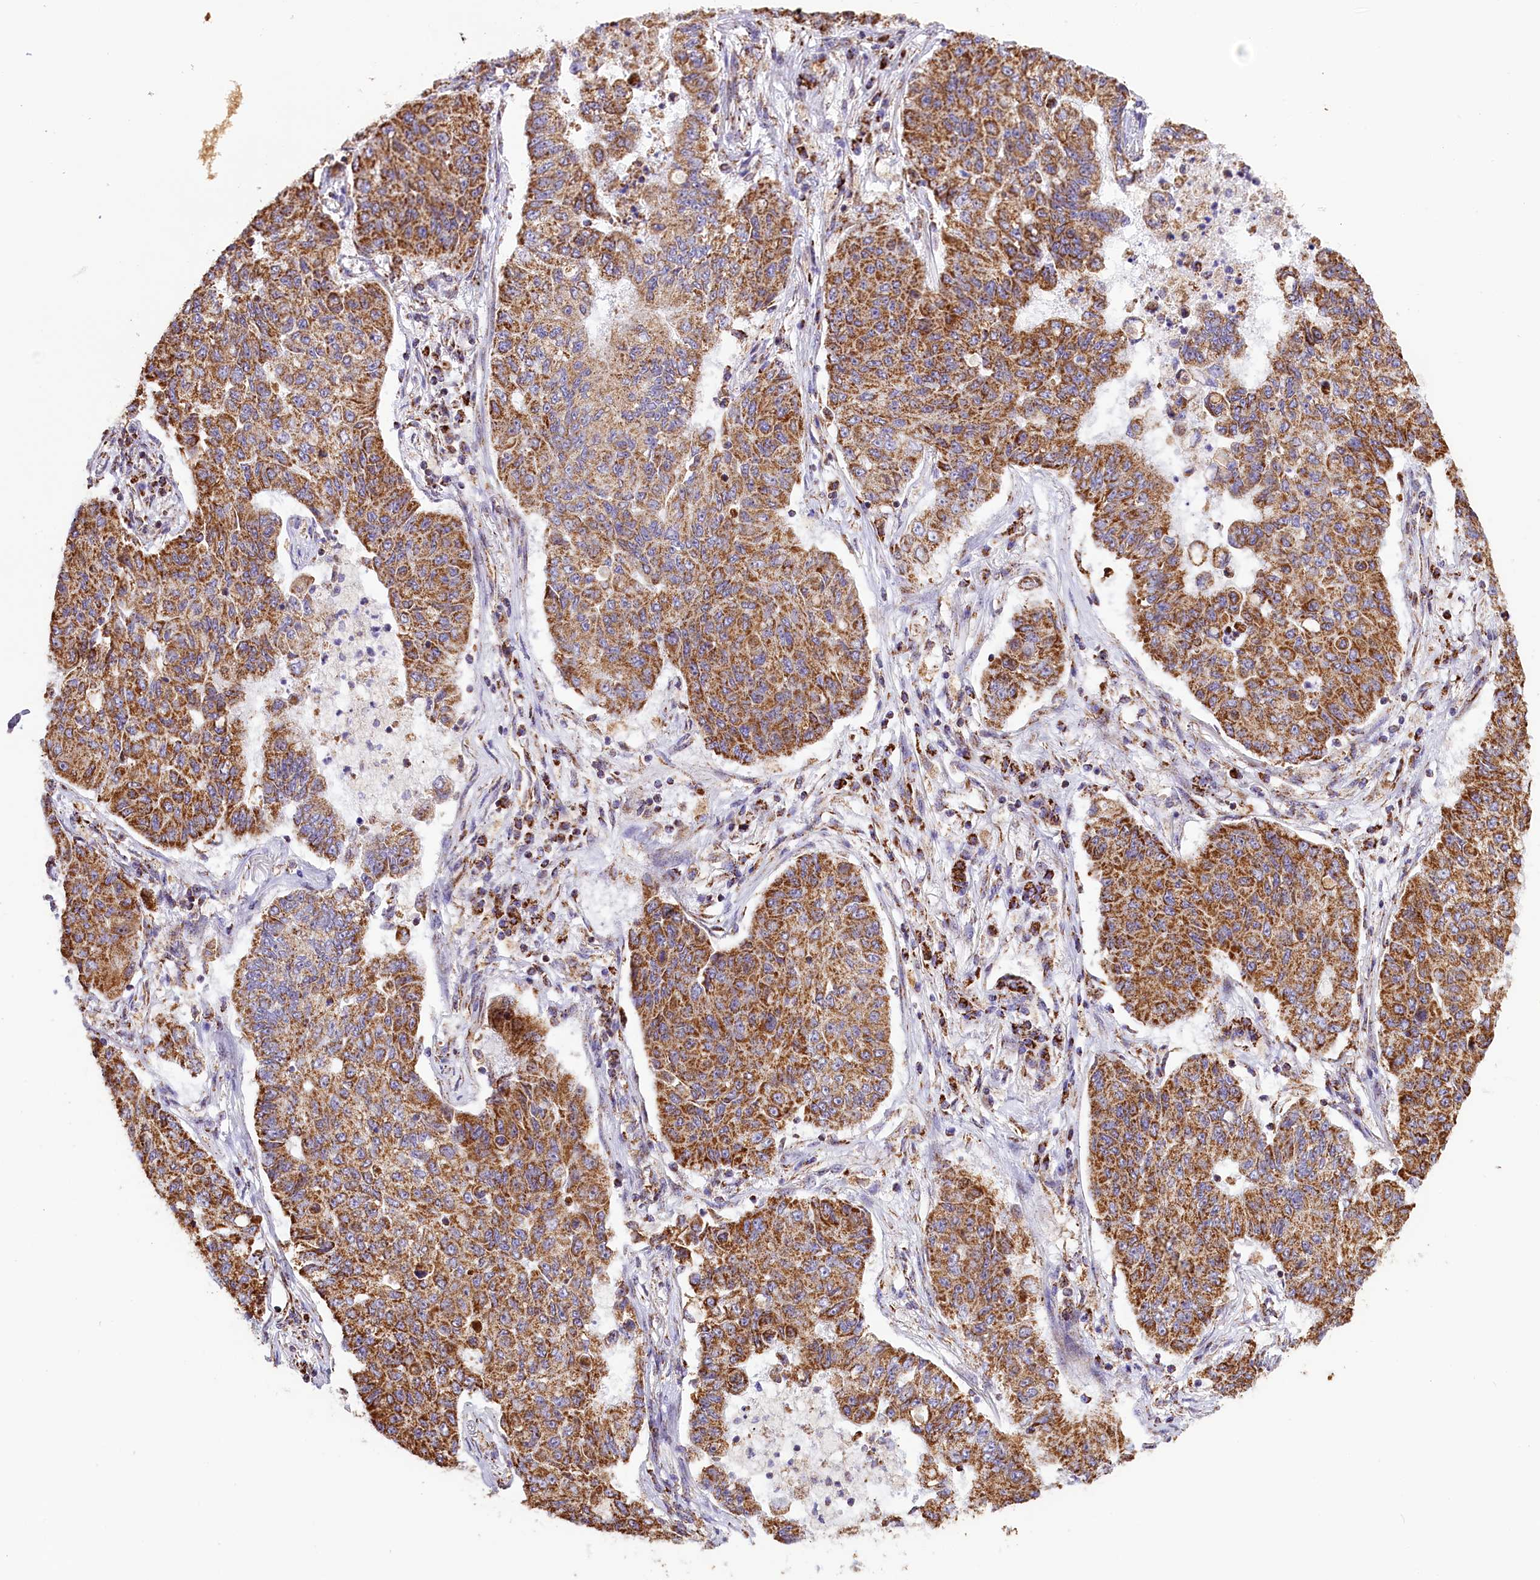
{"staining": {"intensity": "moderate", "quantity": ">75%", "location": "cytoplasmic/membranous"}, "tissue": "lung cancer", "cell_type": "Tumor cells", "image_type": "cancer", "snomed": [{"axis": "morphology", "description": "Squamous cell carcinoma, NOS"}, {"axis": "topography", "description": "Lung"}], "caption": "This photomicrograph exhibits IHC staining of lung cancer (squamous cell carcinoma), with medium moderate cytoplasmic/membranous expression in about >75% of tumor cells.", "gene": "NDUFA8", "patient": {"sex": "male", "age": 74}}